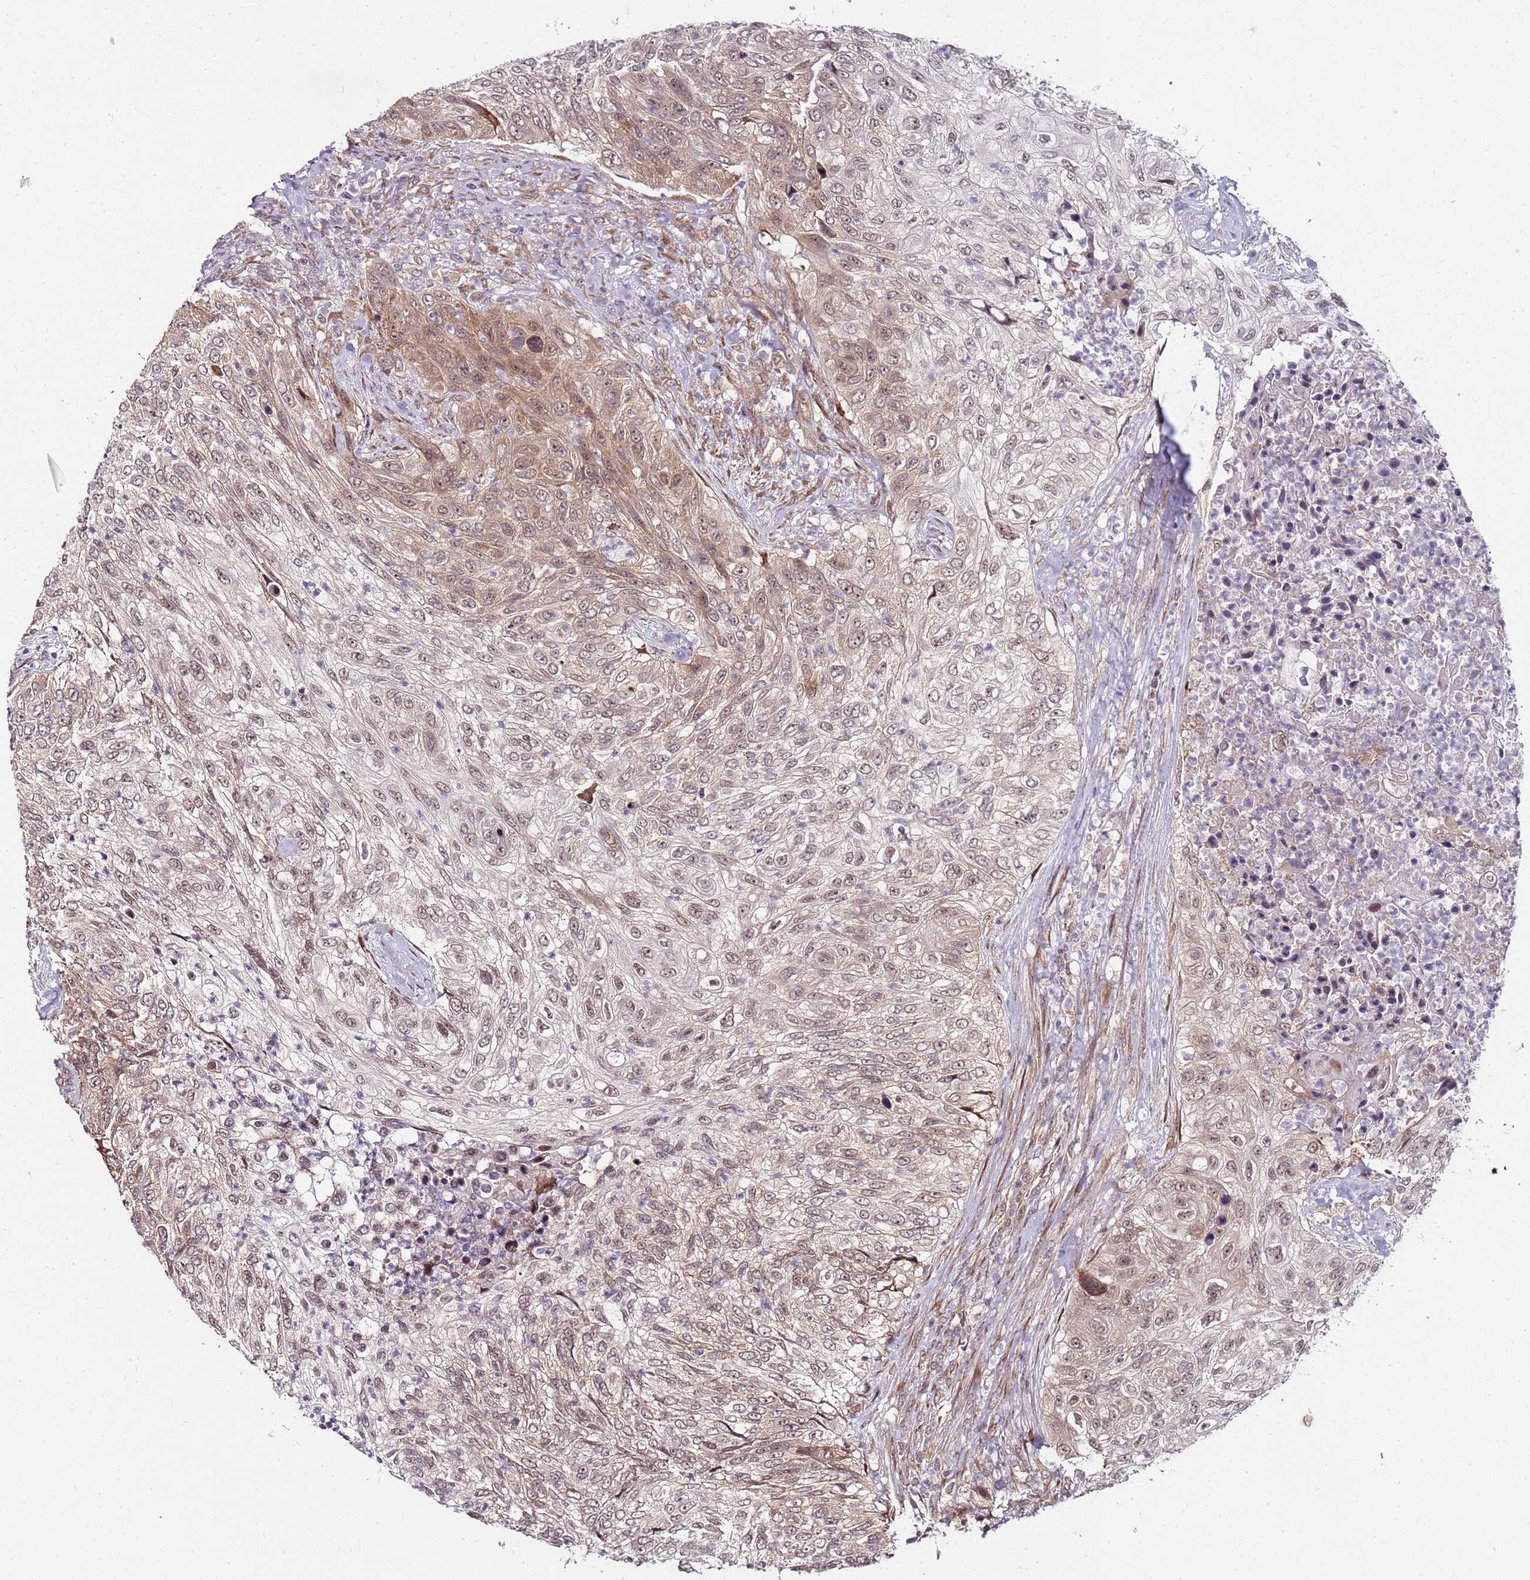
{"staining": {"intensity": "weak", "quantity": ">75%", "location": "cytoplasmic/membranous,nuclear"}, "tissue": "urothelial cancer", "cell_type": "Tumor cells", "image_type": "cancer", "snomed": [{"axis": "morphology", "description": "Urothelial carcinoma, High grade"}, {"axis": "topography", "description": "Urinary bladder"}], "caption": "Weak cytoplasmic/membranous and nuclear expression for a protein is seen in approximately >75% of tumor cells of urothelial cancer using immunohistochemistry (IHC).", "gene": "FBXL22", "patient": {"sex": "female", "age": 60}}